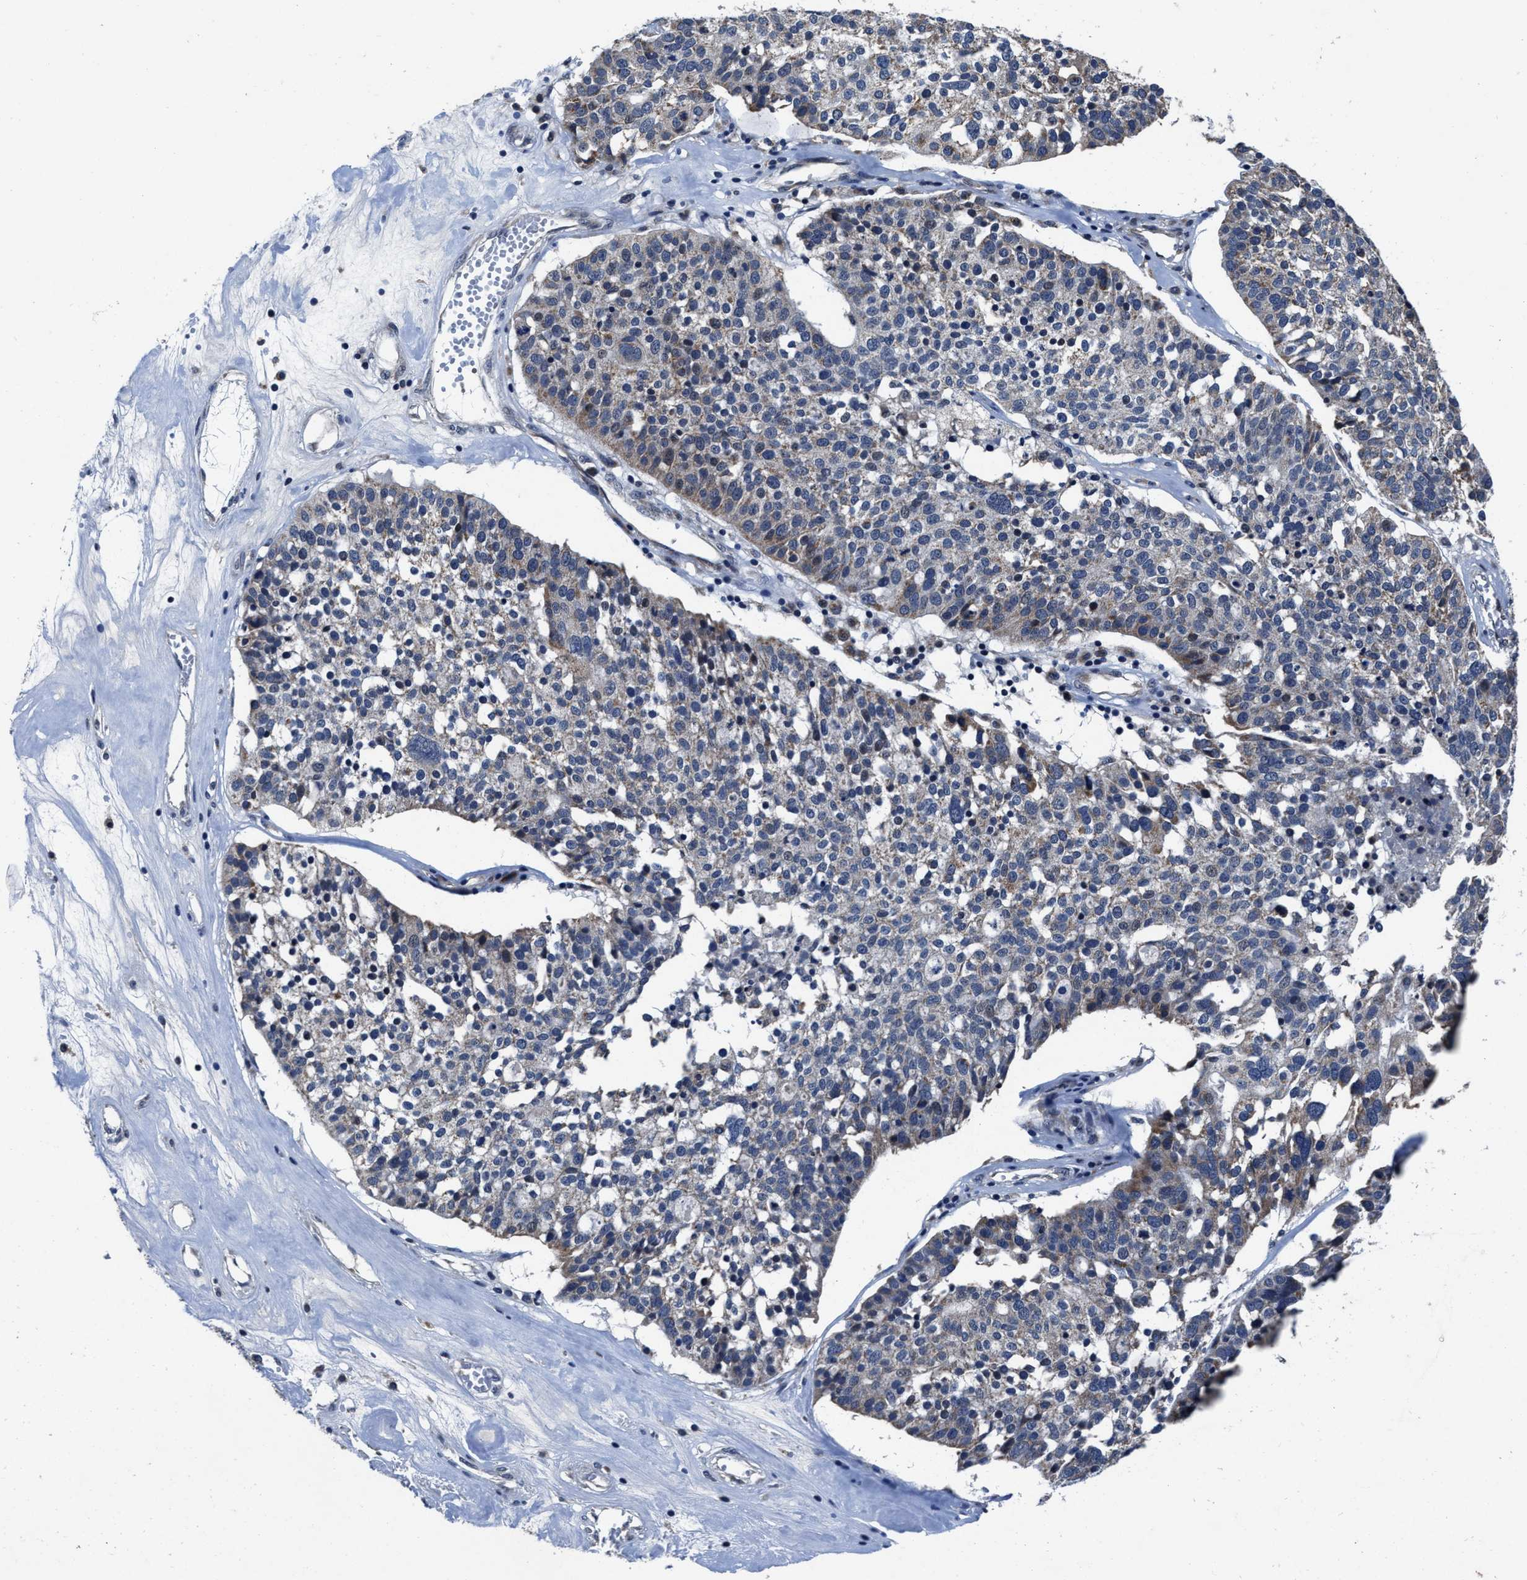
{"staining": {"intensity": "moderate", "quantity": "<25%", "location": "cytoplasmic/membranous"}, "tissue": "ovarian cancer", "cell_type": "Tumor cells", "image_type": "cancer", "snomed": [{"axis": "morphology", "description": "Cystadenocarcinoma, serous, NOS"}, {"axis": "topography", "description": "Ovary"}], "caption": "Human serous cystadenocarcinoma (ovarian) stained for a protein (brown) displays moderate cytoplasmic/membranous positive staining in approximately <25% of tumor cells.", "gene": "TMEM53", "patient": {"sex": "female", "age": 59}}